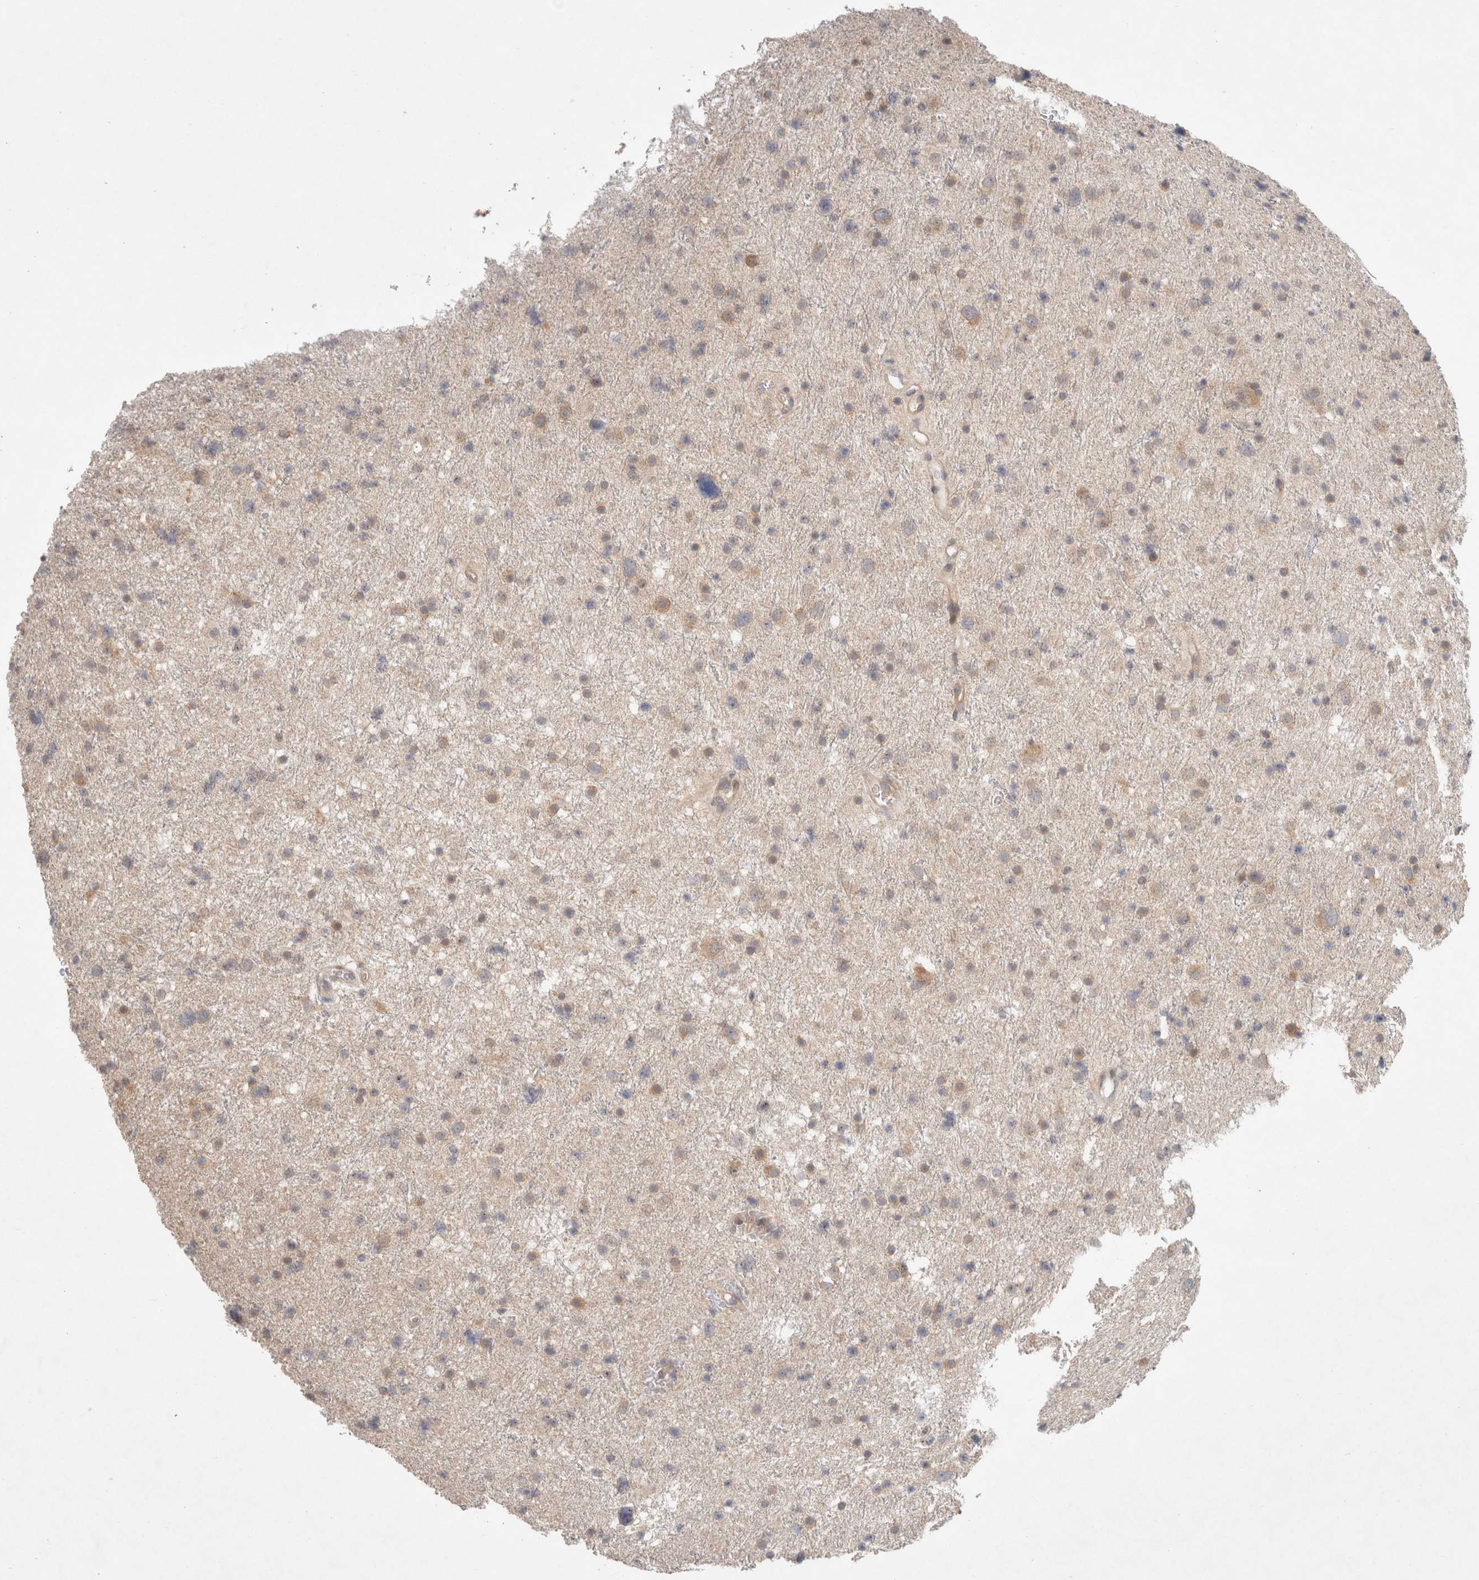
{"staining": {"intensity": "weak", "quantity": "25%-75%", "location": "cytoplasmic/membranous"}, "tissue": "glioma", "cell_type": "Tumor cells", "image_type": "cancer", "snomed": [{"axis": "morphology", "description": "Glioma, malignant, Low grade"}, {"axis": "topography", "description": "Brain"}], "caption": "Immunohistochemistry image of malignant low-grade glioma stained for a protein (brown), which exhibits low levels of weak cytoplasmic/membranous expression in about 25%-75% of tumor cells.", "gene": "RASAL2", "patient": {"sex": "female", "age": 37}}